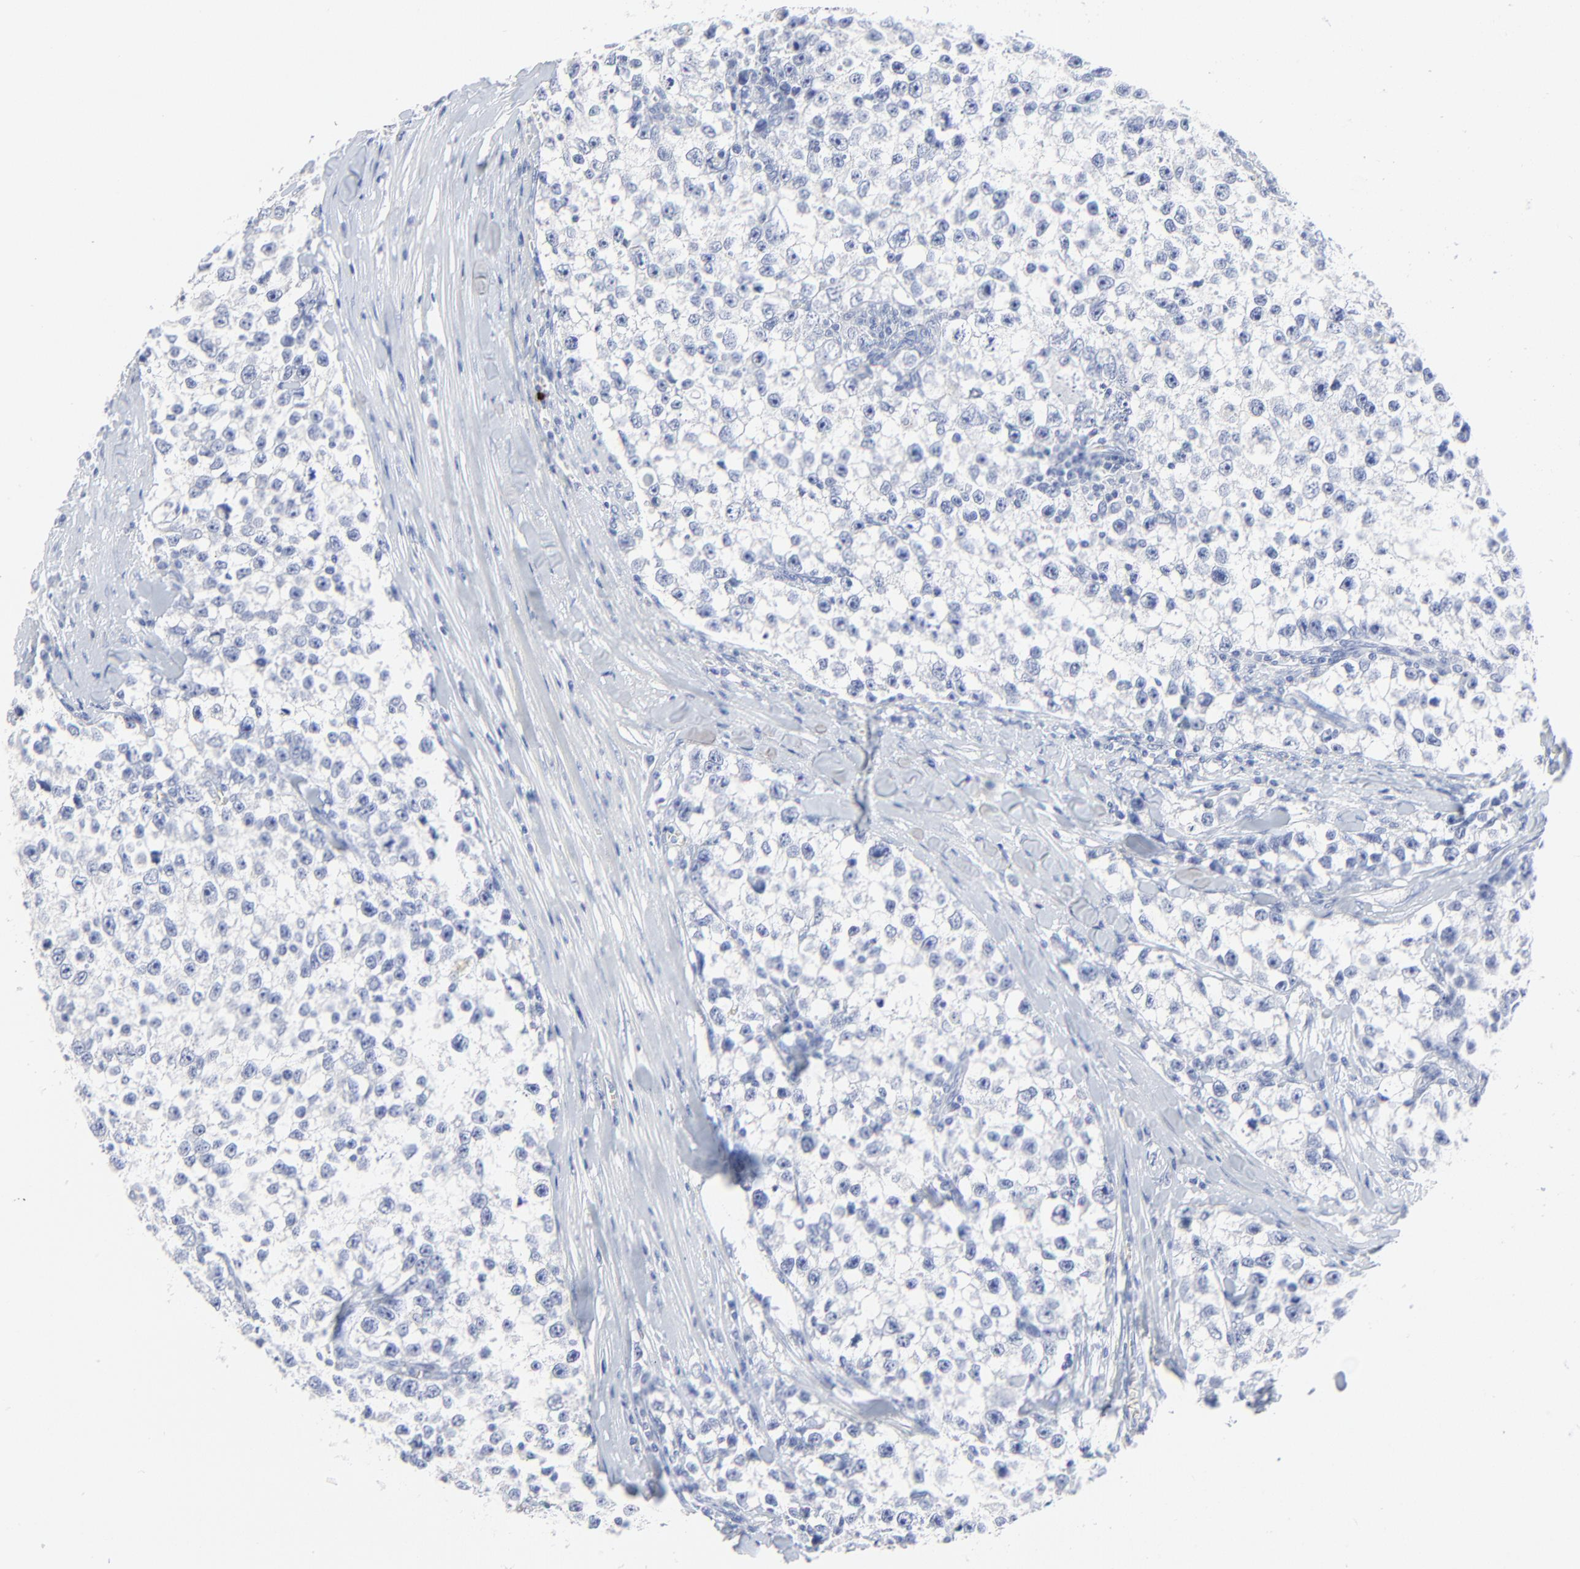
{"staining": {"intensity": "negative", "quantity": "none", "location": "none"}, "tissue": "testis cancer", "cell_type": "Tumor cells", "image_type": "cancer", "snomed": [{"axis": "morphology", "description": "Seminoma, NOS"}, {"axis": "morphology", "description": "Carcinoma, Embryonal, NOS"}, {"axis": "topography", "description": "Testis"}], "caption": "Immunohistochemistry (IHC) of testis cancer demonstrates no positivity in tumor cells.", "gene": "LCN2", "patient": {"sex": "male", "age": 30}}